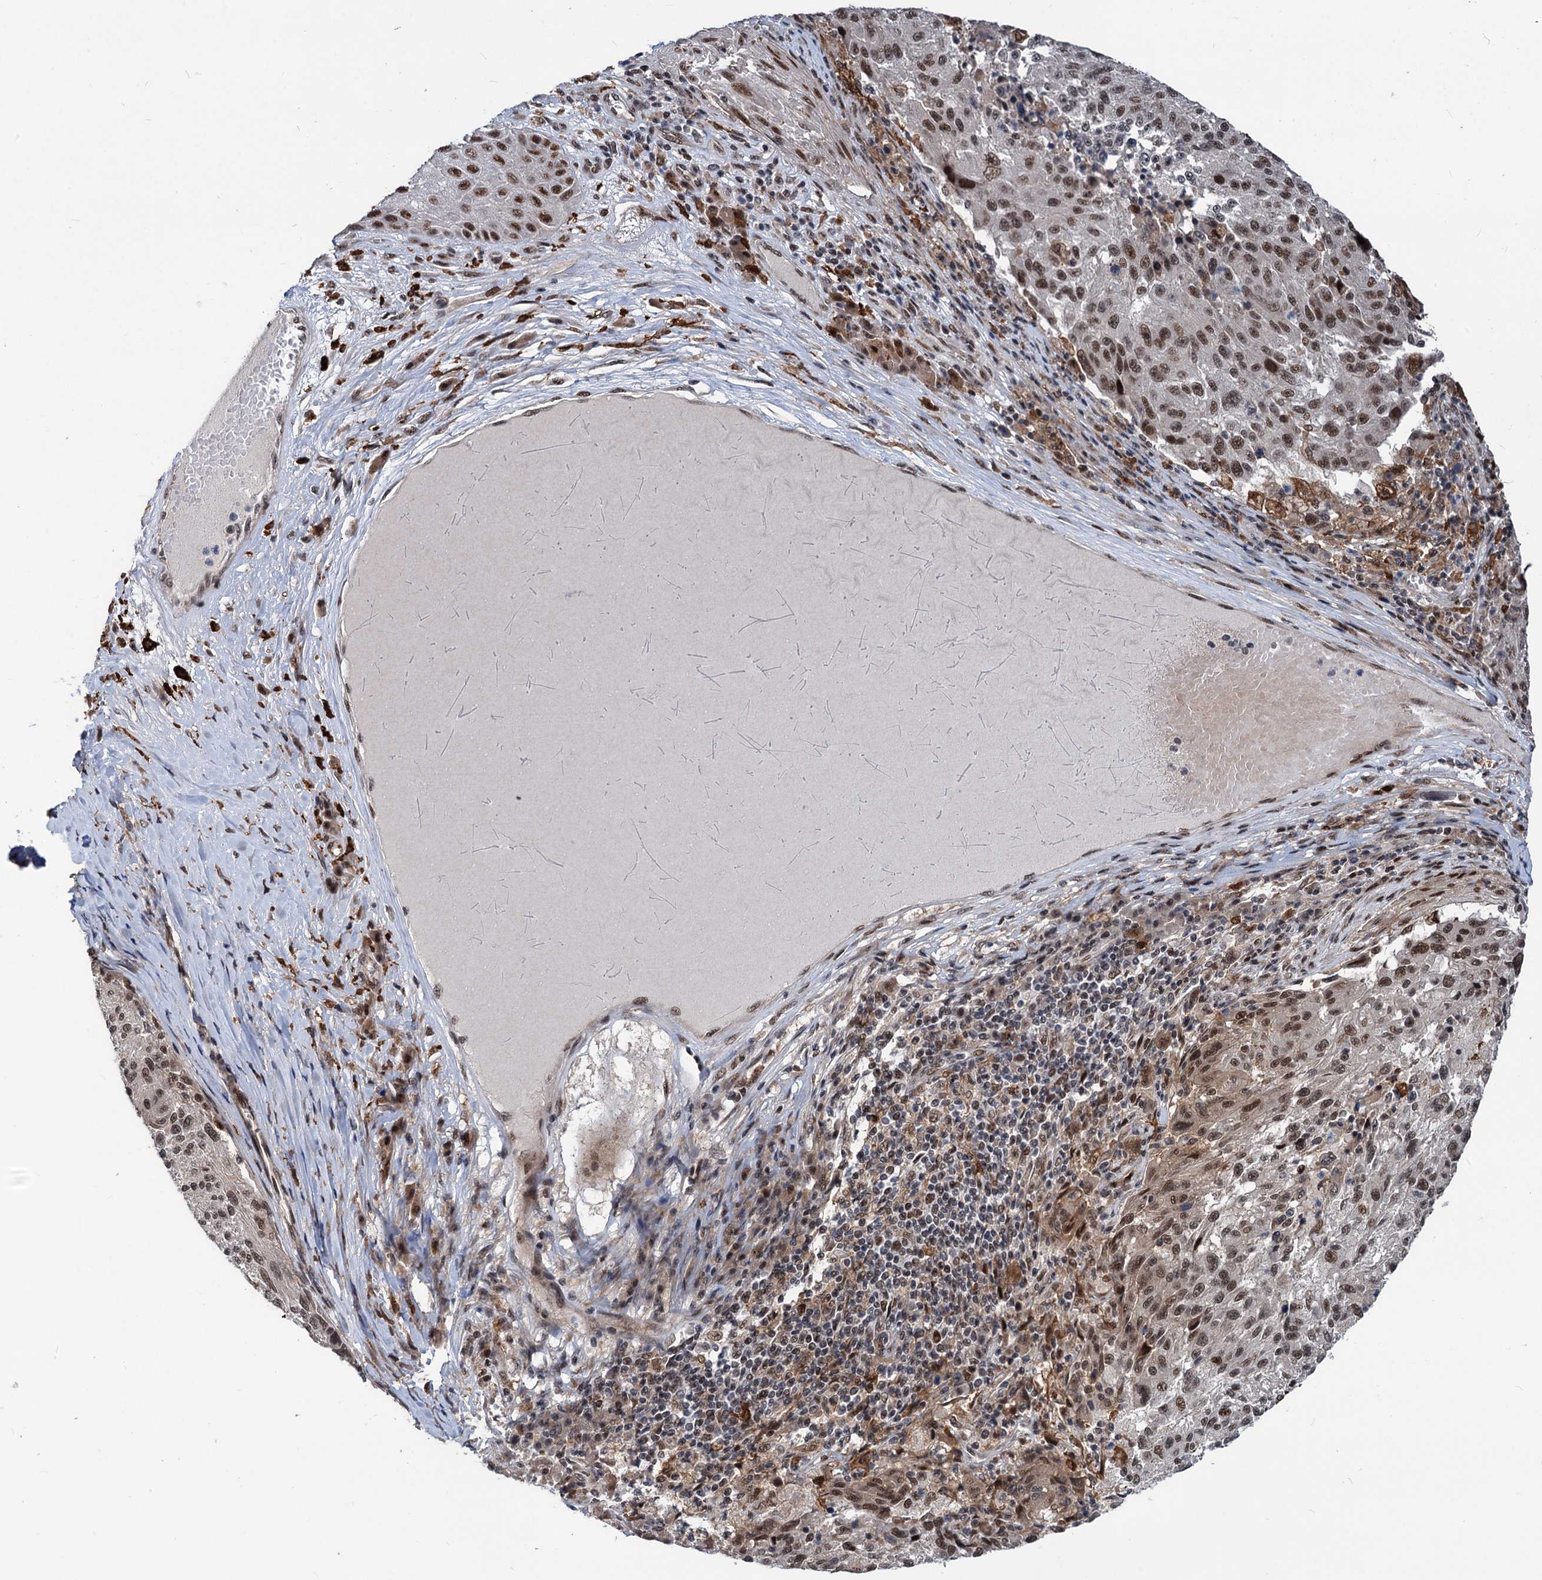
{"staining": {"intensity": "moderate", "quantity": ">75%", "location": "nuclear"}, "tissue": "melanoma", "cell_type": "Tumor cells", "image_type": "cancer", "snomed": [{"axis": "morphology", "description": "Malignant melanoma, NOS"}, {"axis": "topography", "description": "Skin"}], "caption": "Immunohistochemical staining of human melanoma demonstrates moderate nuclear protein expression in approximately >75% of tumor cells.", "gene": "PHF8", "patient": {"sex": "male", "age": 53}}